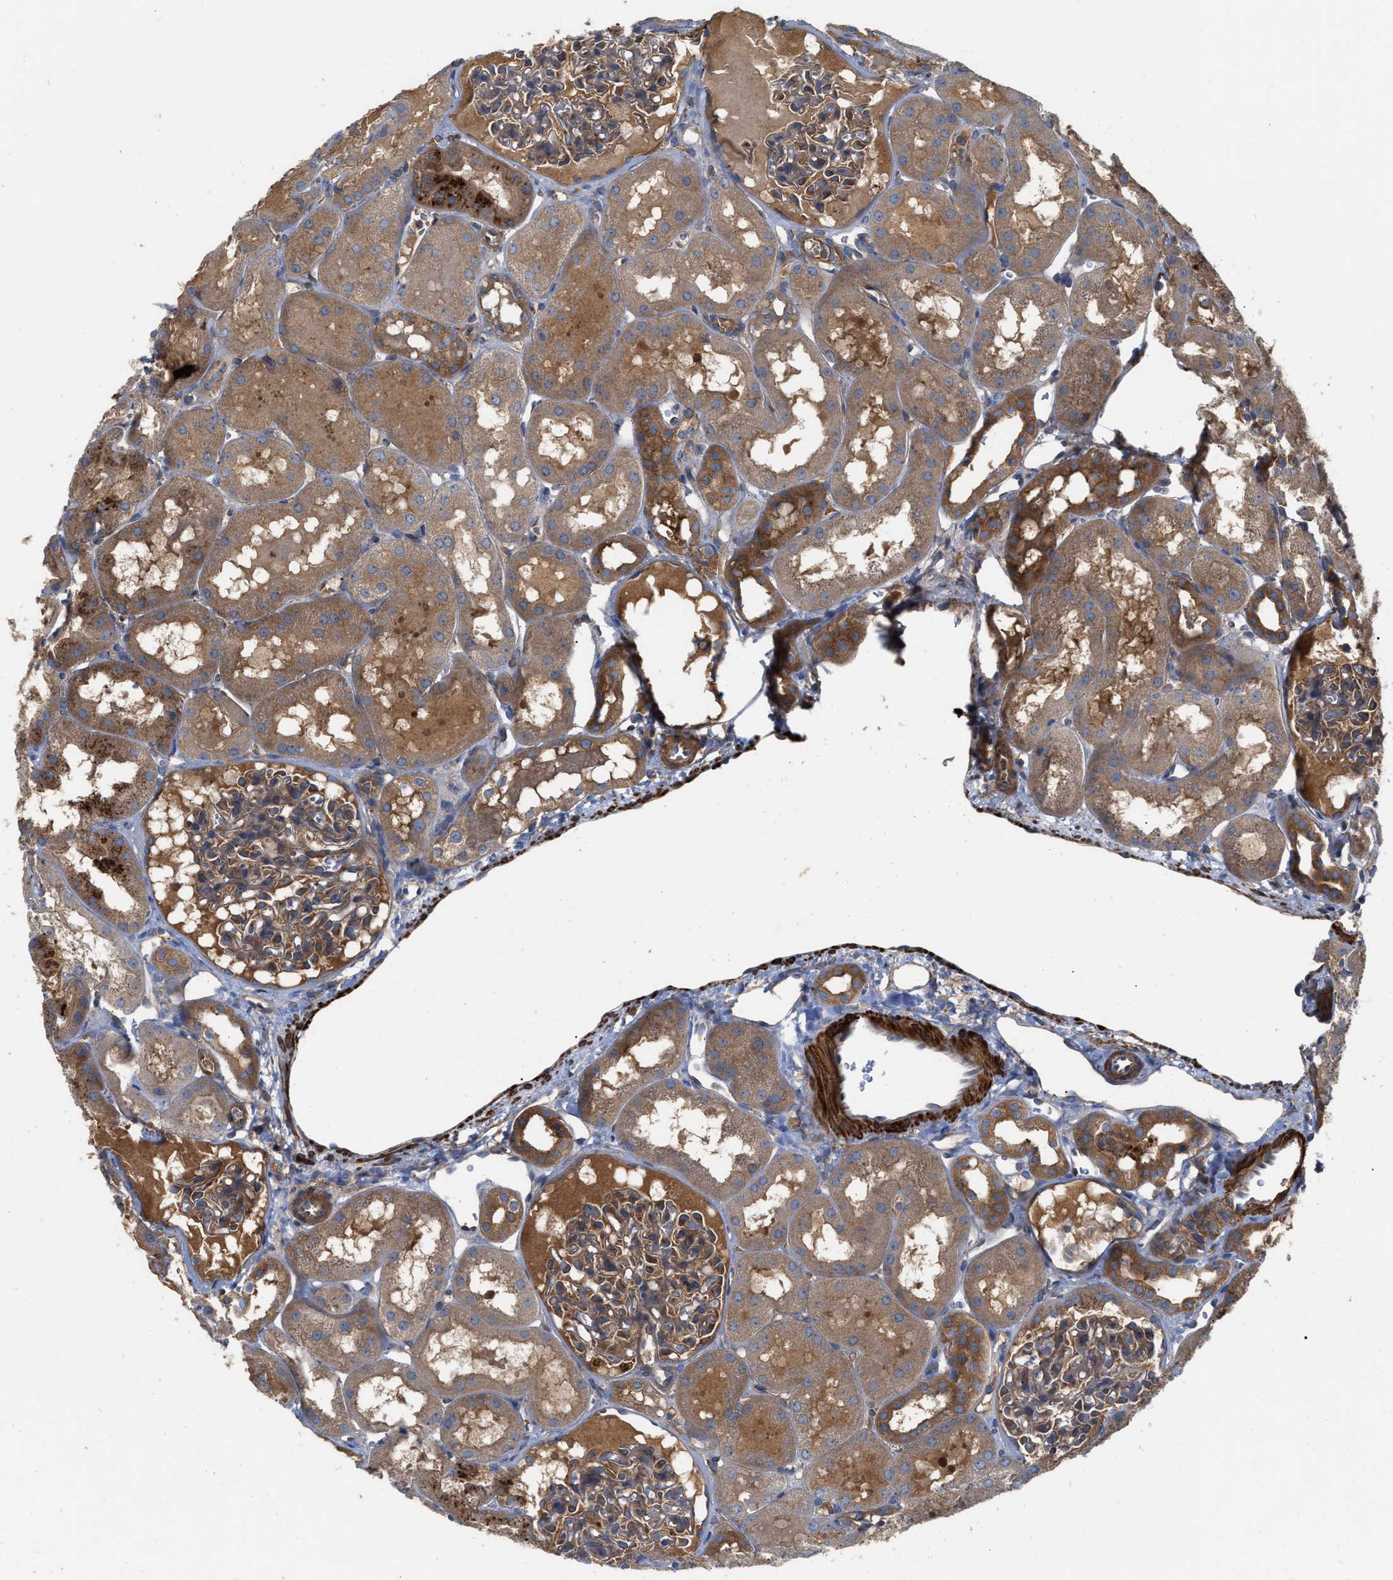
{"staining": {"intensity": "moderate", "quantity": ">75%", "location": "cytoplasmic/membranous"}, "tissue": "kidney", "cell_type": "Cells in glomeruli", "image_type": "normal", "snomed": [{"axis": "morphology", "description": "Normal tissue, NOS"}, {"axis": "topography", "description": "Kidney"}, {"axis": "topography", "description": "Urinary bladder"}], "caption": "A brown stain shows moderate cytoplasmic/membranous staining of a protein in cells in glomeruli of benign human kidney. (brown staining indicates protein expression, while blue staining denotes nuclei).", "gene": "RABEP1", "patient": {"sex": "male", "age": 16}}